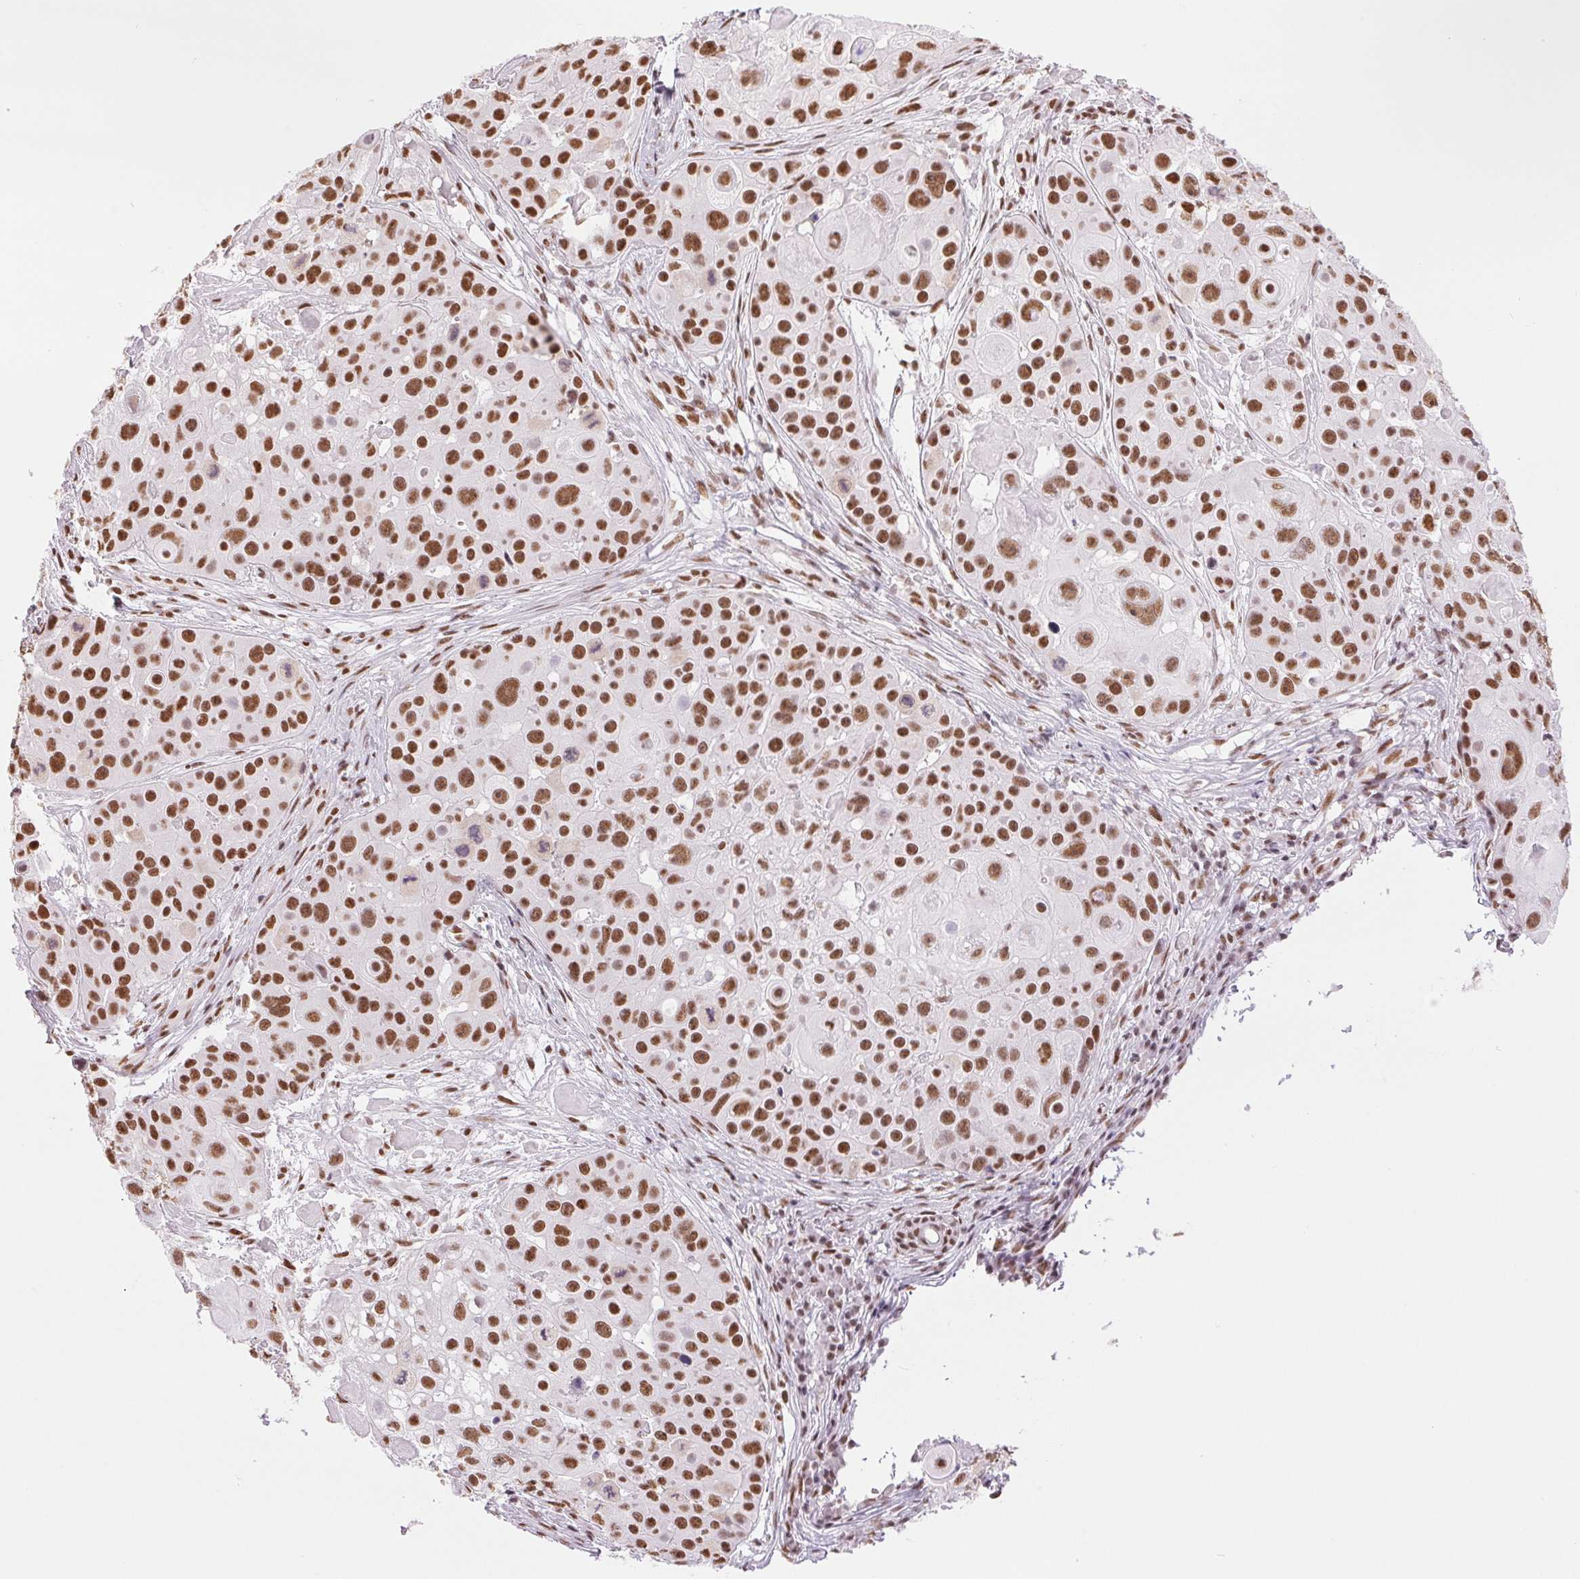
{"staining": {"intensity": "moderate", "quantity": ">75%", "location": "nuclear"}, "tissue": "skin cancer", "cell_type": "Tumor cells", "image_type": "cancer", "snomed": [{"axis": "morphology", "description": "Squamous cell carcinoma, NOS"}, {"axis": "topography", "description": "Skin"}], "caption": "High-power microscopy captured an IHC histopathology image of squamous cell carcinoma (skin), revealing moderate nuclear positivity in approximately >75% of tumor cells.", "gene": "ZFR2", "patient": {"sex": "male", "age": 92}}